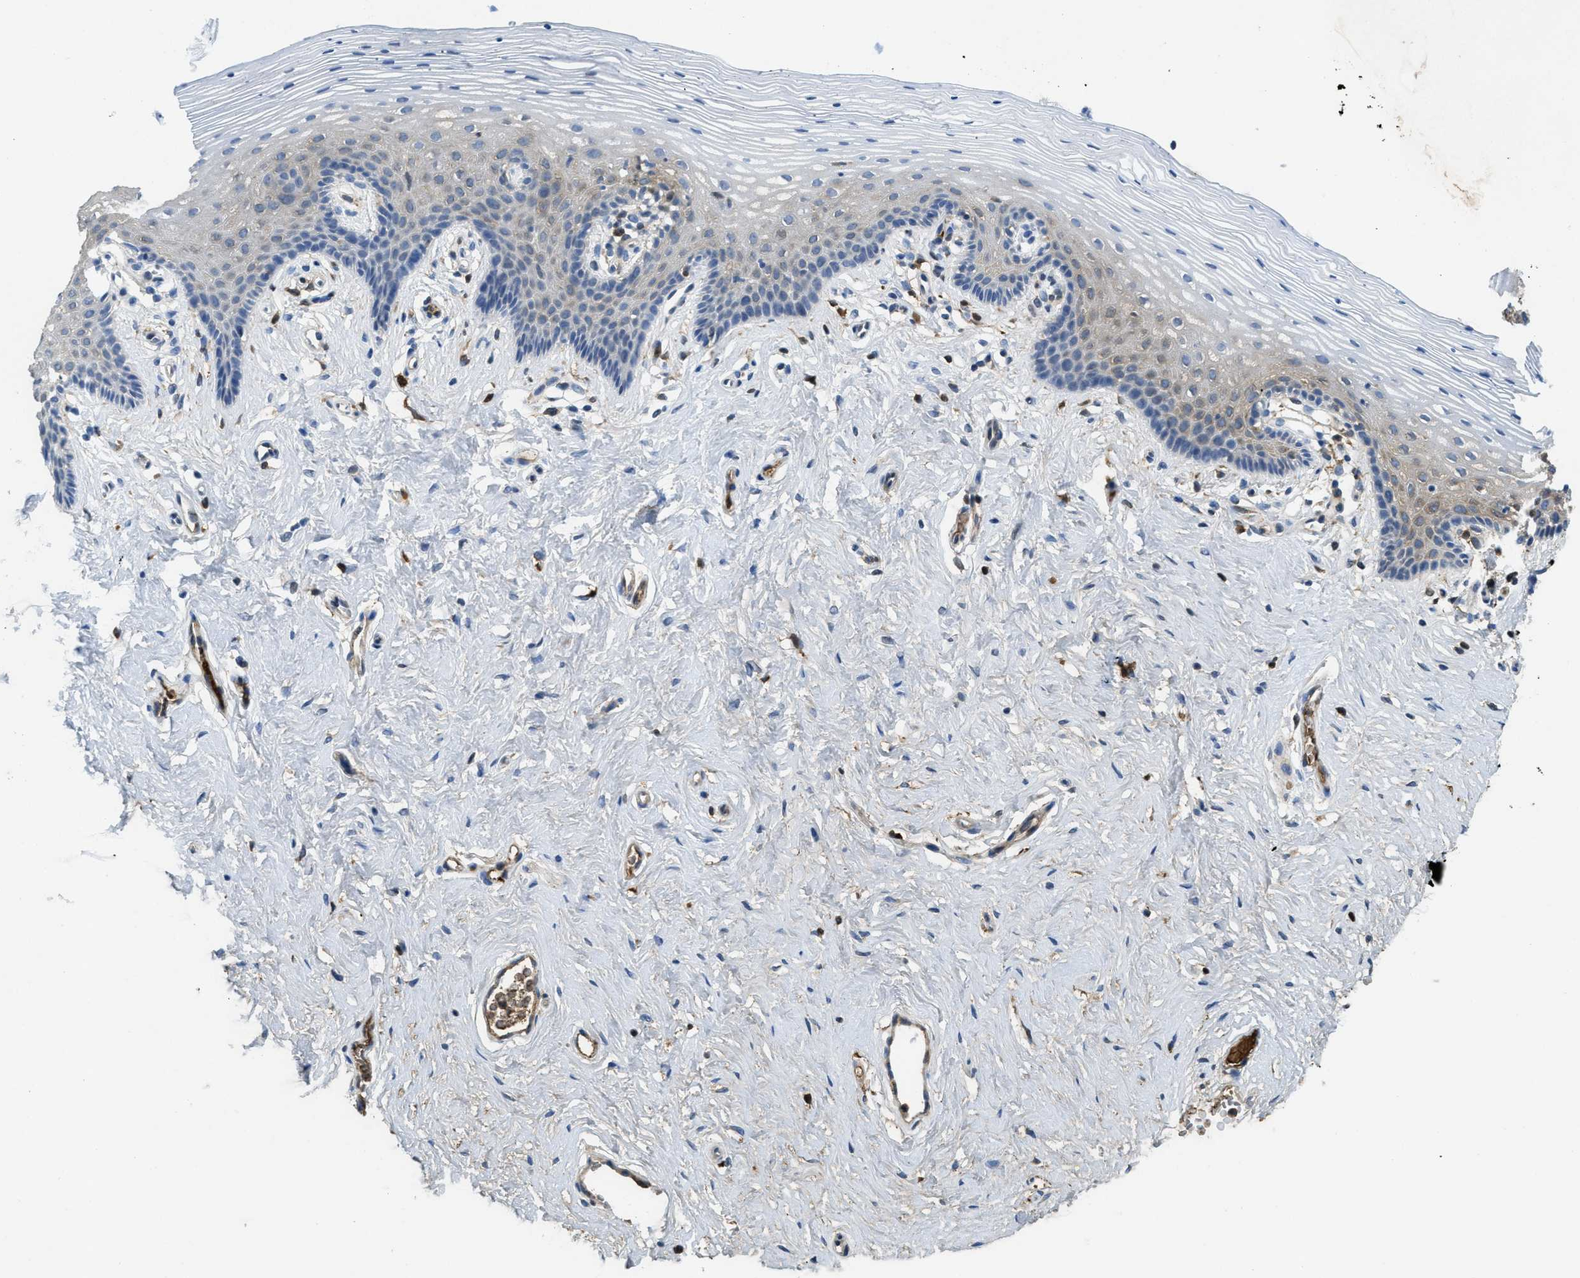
{"staining": {"intensity": "weak", "quantity": "<25%", "location": "cytoplasmic/membranous"}, "tissue": "vagina", "cell_type": "Squamous epithelial cells", "image_type": "normal", "snomed": [{"axis": "morphology", "description": "Normal tissue, NOS"}, {"axis": "topography", "description": "Vagina"}], "caption": "Vagina stained for a protein using immunohistochemistry shows no expression squamous epithelial cells.", "gene": "MPDU1", "patient": {"sex": "female", "age": 32}}